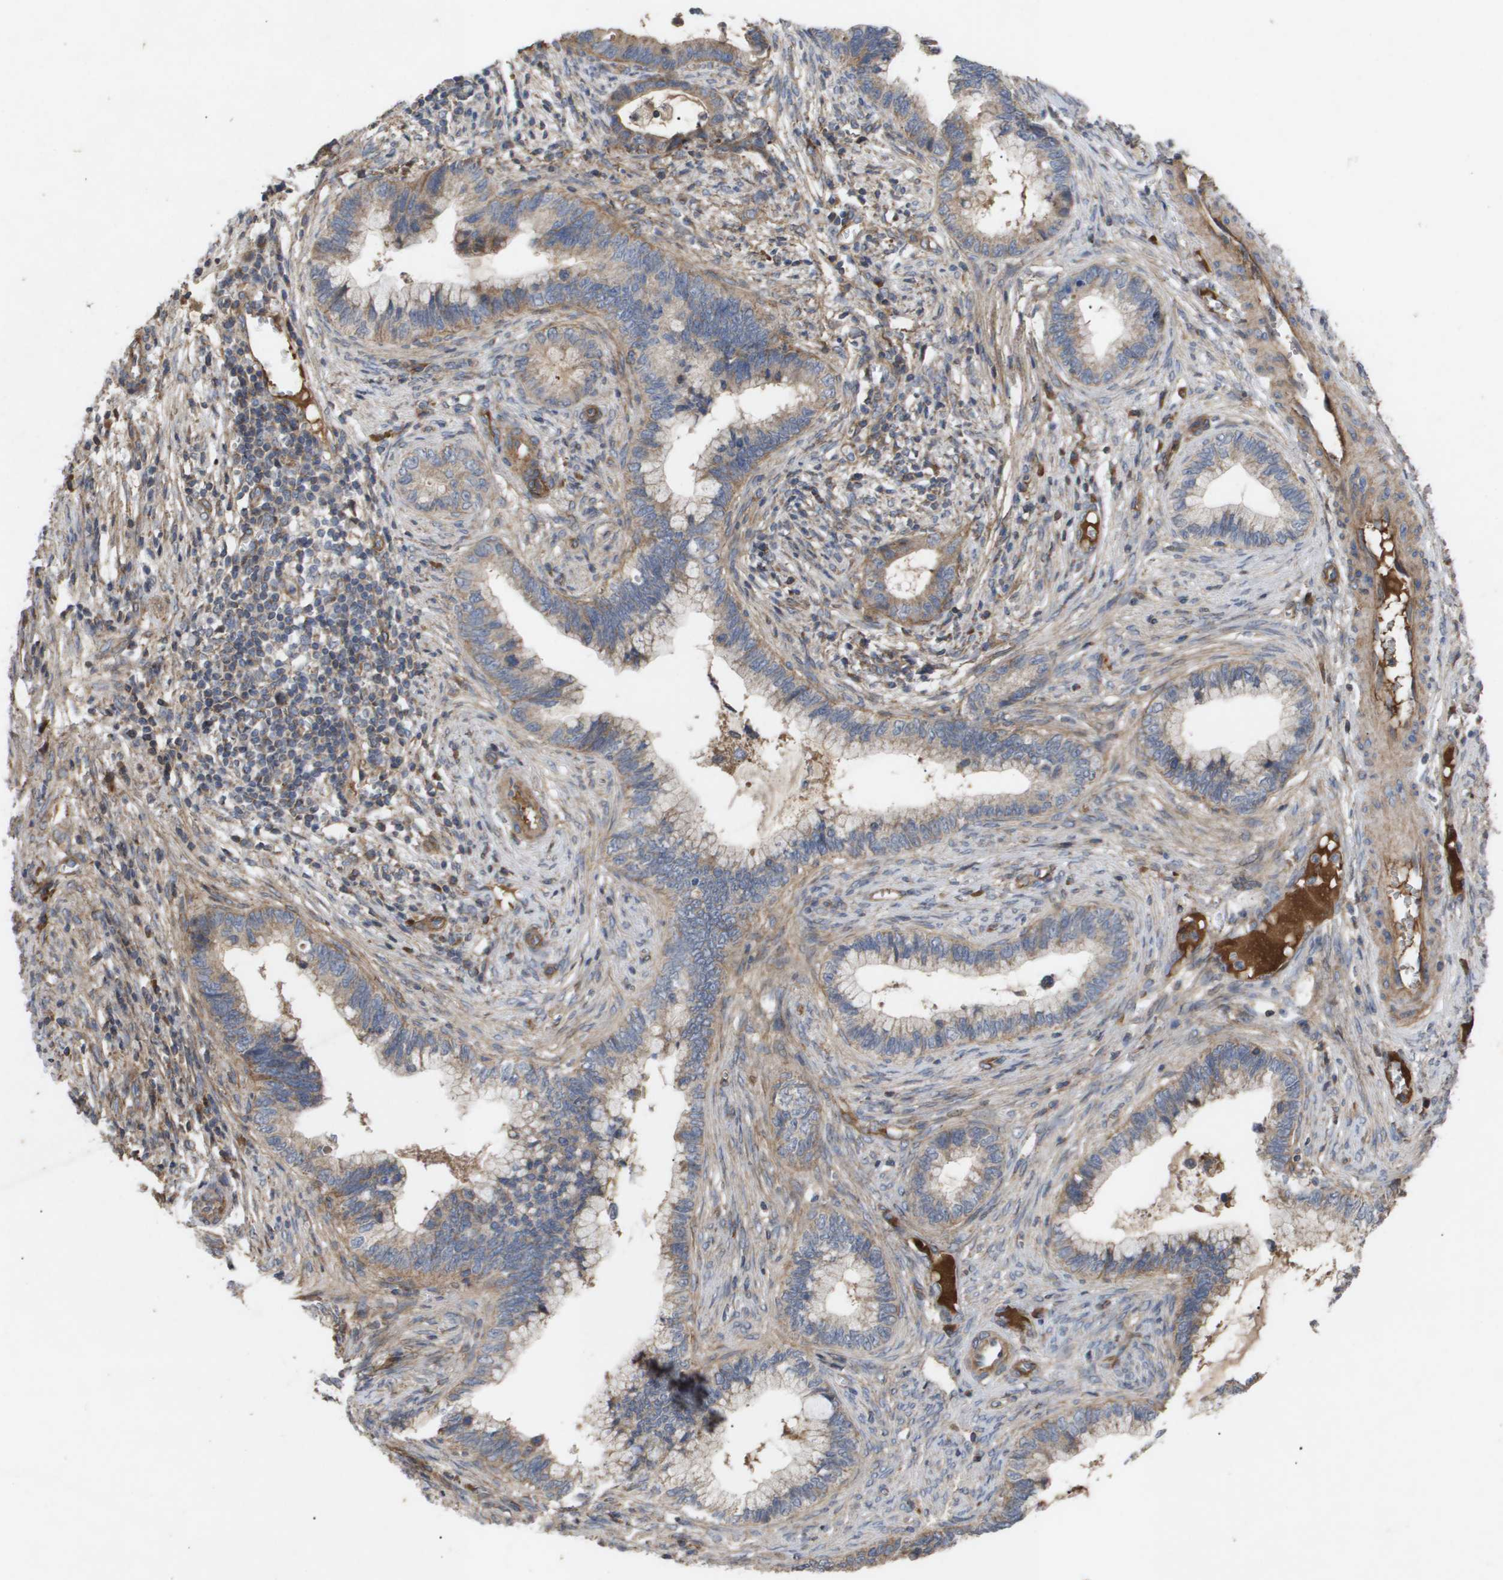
{"staining": {"intensity": "weak", "quantity": ">75%", "location": "cytoplasmic/membranous"}, "tissue": "cervical cancer", "cell_type": "Tumor cells", "image_type": "cancer", "snomed": [{"axis": "morphology", "description": "Adenocarcinoma, NOS"}, {"axis": "topography", "description": "Cervix"}], "caption": "Weak cytoplasmic/membranous positivity is present in about >75% of tumor cells in adenocarcinoma (cervical). The staining was performed using DAB (3,3'-diaminobenzidine) to visualize the protein expression in brown, while the nuclei were stained in blue with hematoxylin (Magnification: 20x).", "gene": "TNS1", "patient": {"sex": "female", "age": 44}}